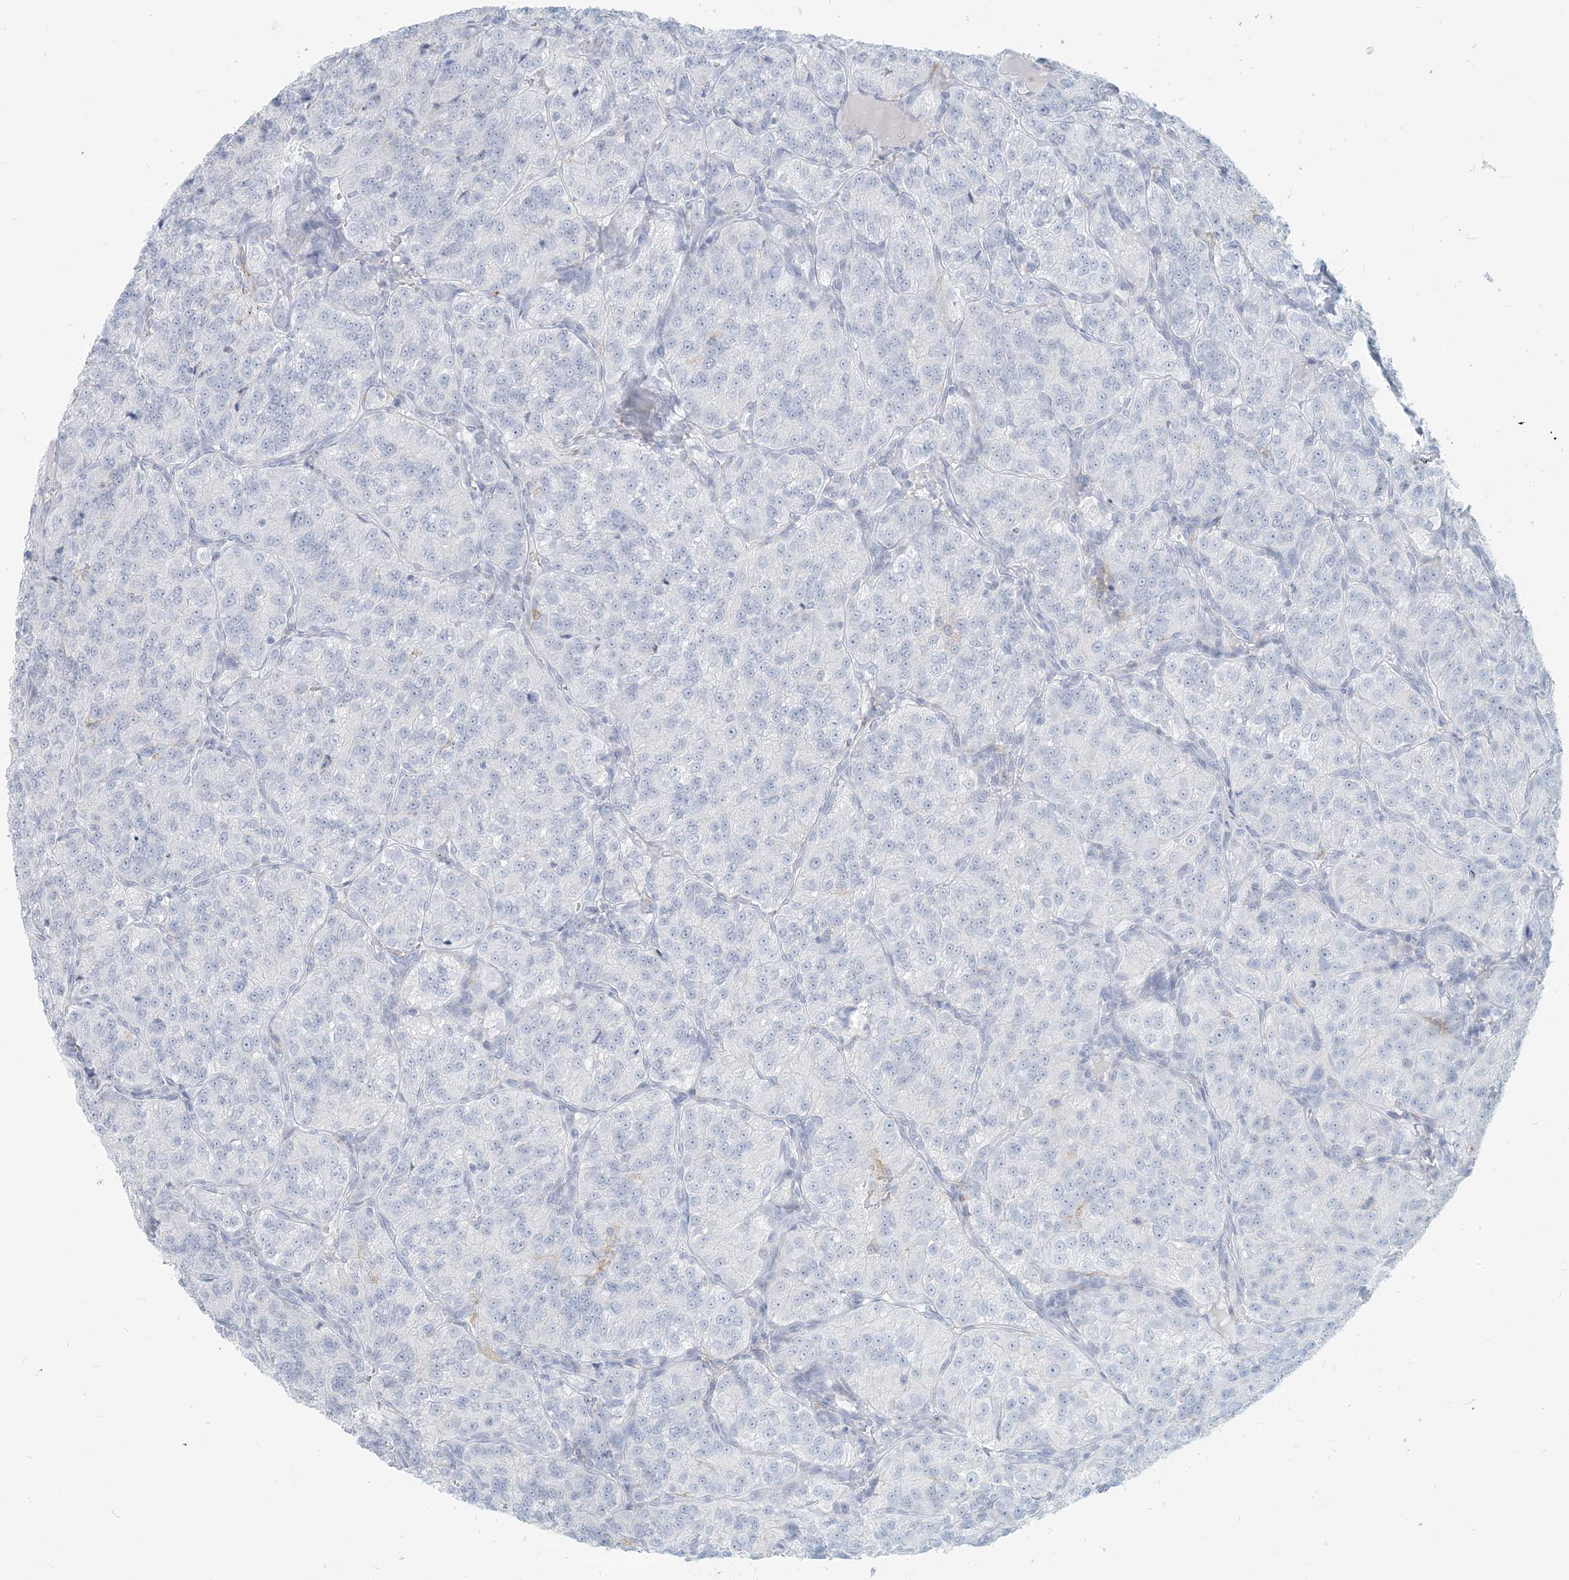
{"staining": {"intensity": "negative", "quantity": "none", "location": "none"}, "tissue": "renal cancer", "cell_type": "Tumor cells", "image_type": "cancer", "snomed": [{"axis": "morphology", "description": "Adenocarcinoma, NOS"}, {"axis": "topography", "description": "Kidney"}], "caption": "IHC histopathology image of renal cancer (adenocarcinoma) stained for a protein (brown), which displays no positivity in tumor cells.", "gene": "HLA-DRB1", "patient": {"sex": "female", "age": 63}}